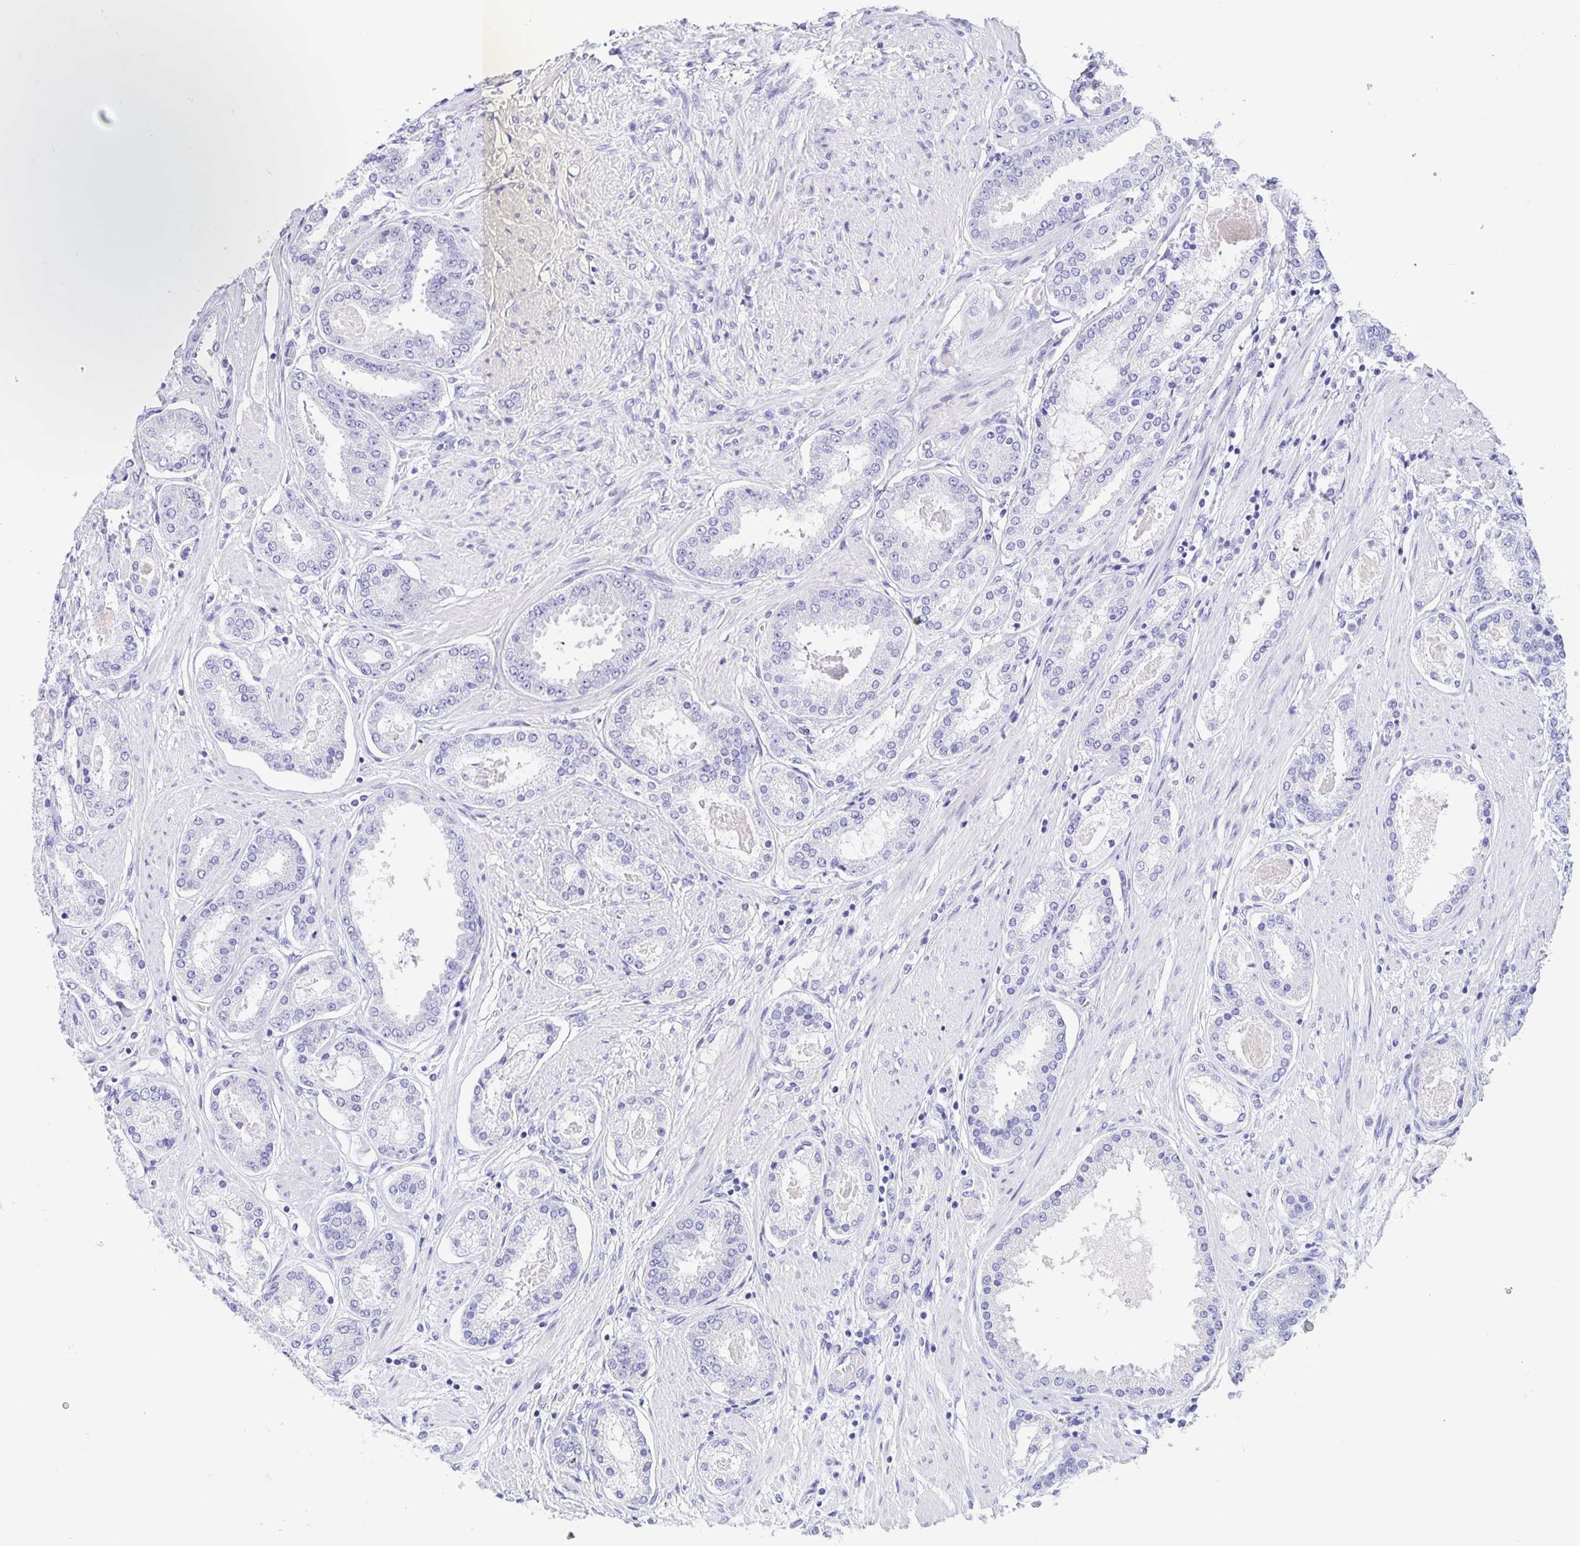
{"staining": {"intensity": "negative", "quantity": "none", "location": "none"}, "tissue": "prostate cancer", "cell_type": "Tumor cells", "image_type": "cancer", "snomed": [{"axis": "morphology", "description": "Adenocarcinoma, High grade"}, {"axis": "topography", "description": "Prostate"}], "caption": "The immunohistochemistry (IHC) photomicrograph has no significant staining in tumor cells of high-grade adenocarcinoma (prostate) tissue.", "gene": "DMBT1", "patient": {"sex": "male", "age": 63}}